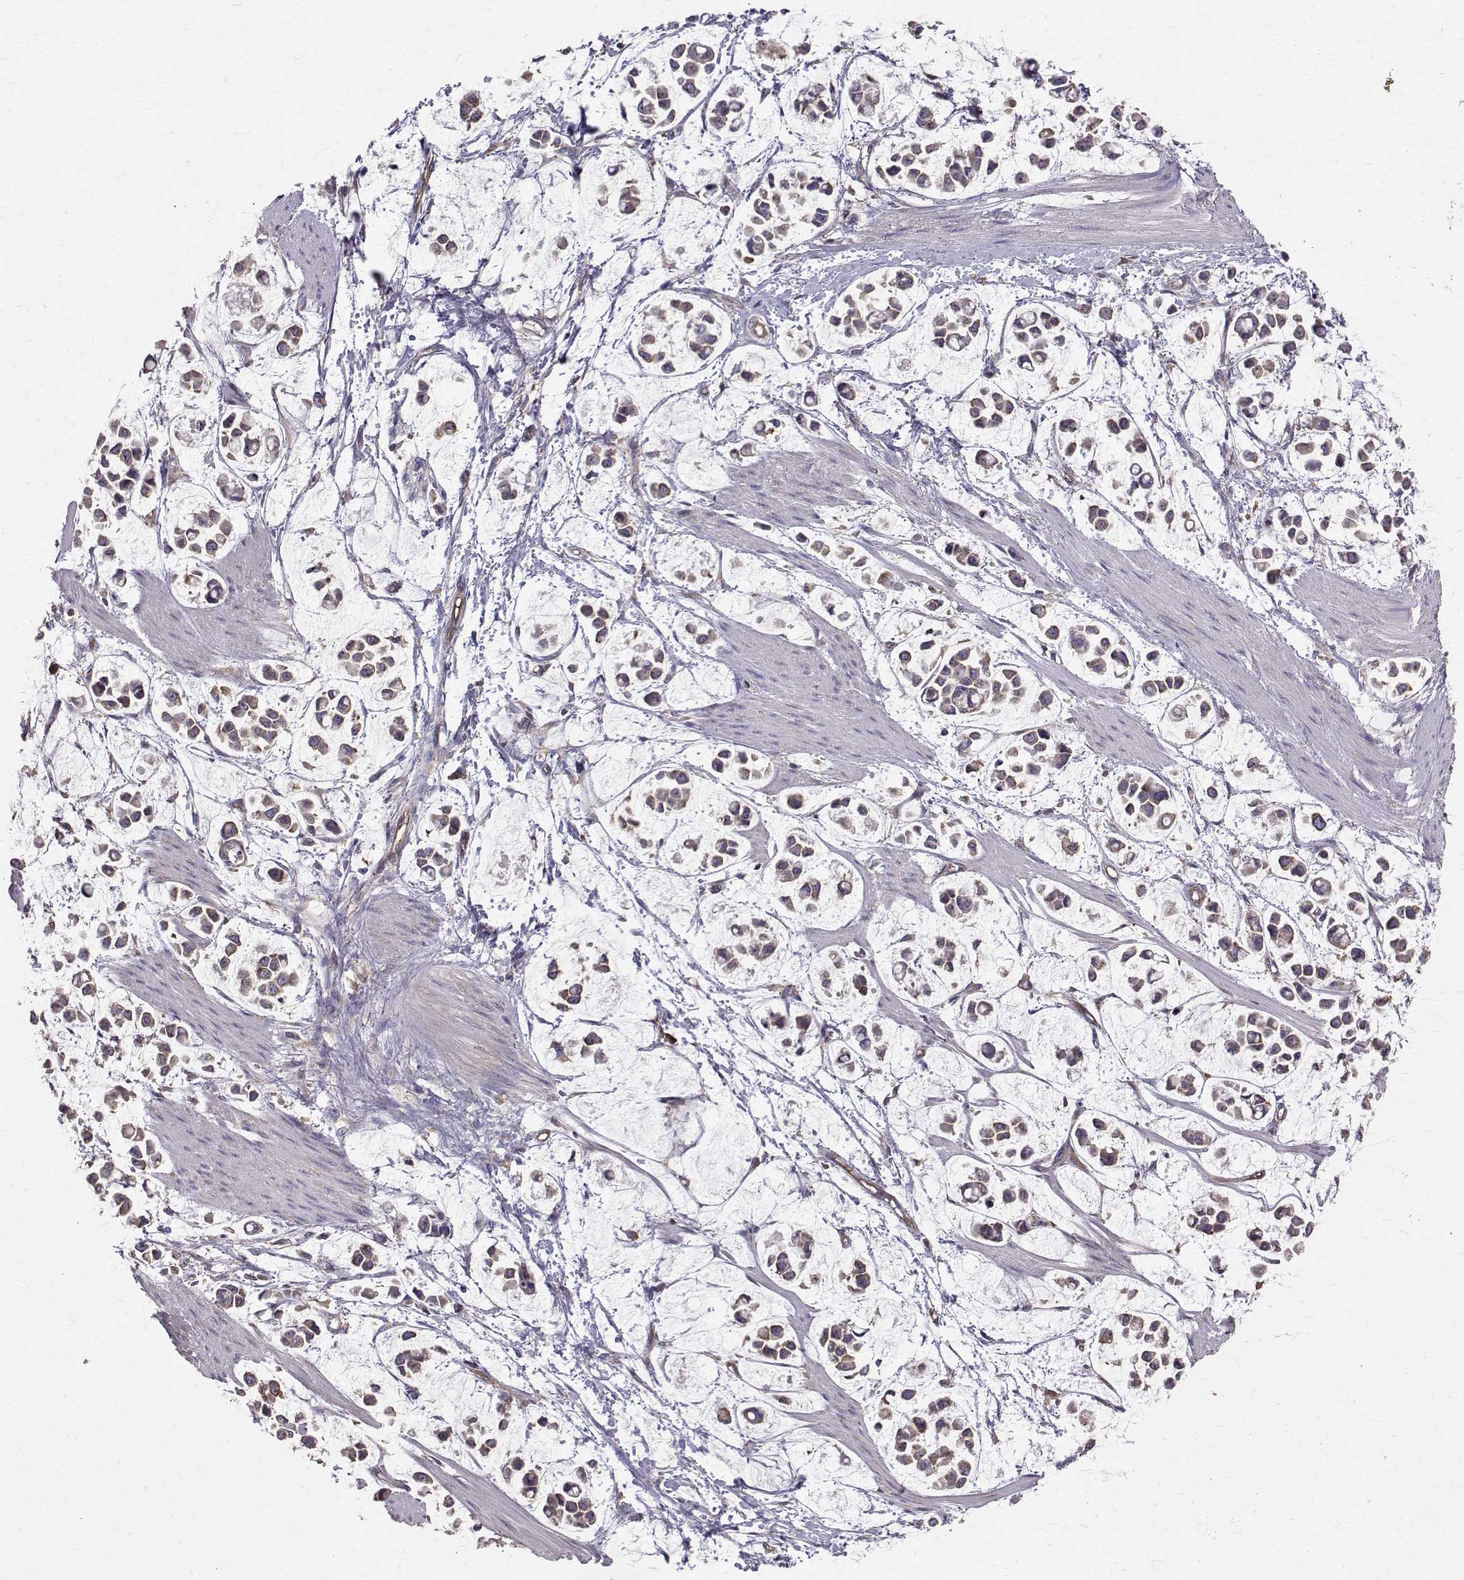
{"staining": {"intensity": "weak", "quantity": ">75%", "location": "cytoplasmic/membranous"}, "tissue": "stomach cancer", "cell_type": "Tumor cells", "image_type": "cancer", "snomed": [{"axis": "morphology", "description": "Adenocarcinoma, NOS"}, {"axis": "topography", "description": "Stomach"}], "caption": "Stomach adenocarcinoma was stained to show a protein in brown. There is low levels of weak cytoplasmic/membranous staining in approximately >75% of tumor cells.", "gene": "FARSB", "patient": {"sex": "male", "age": 82}}